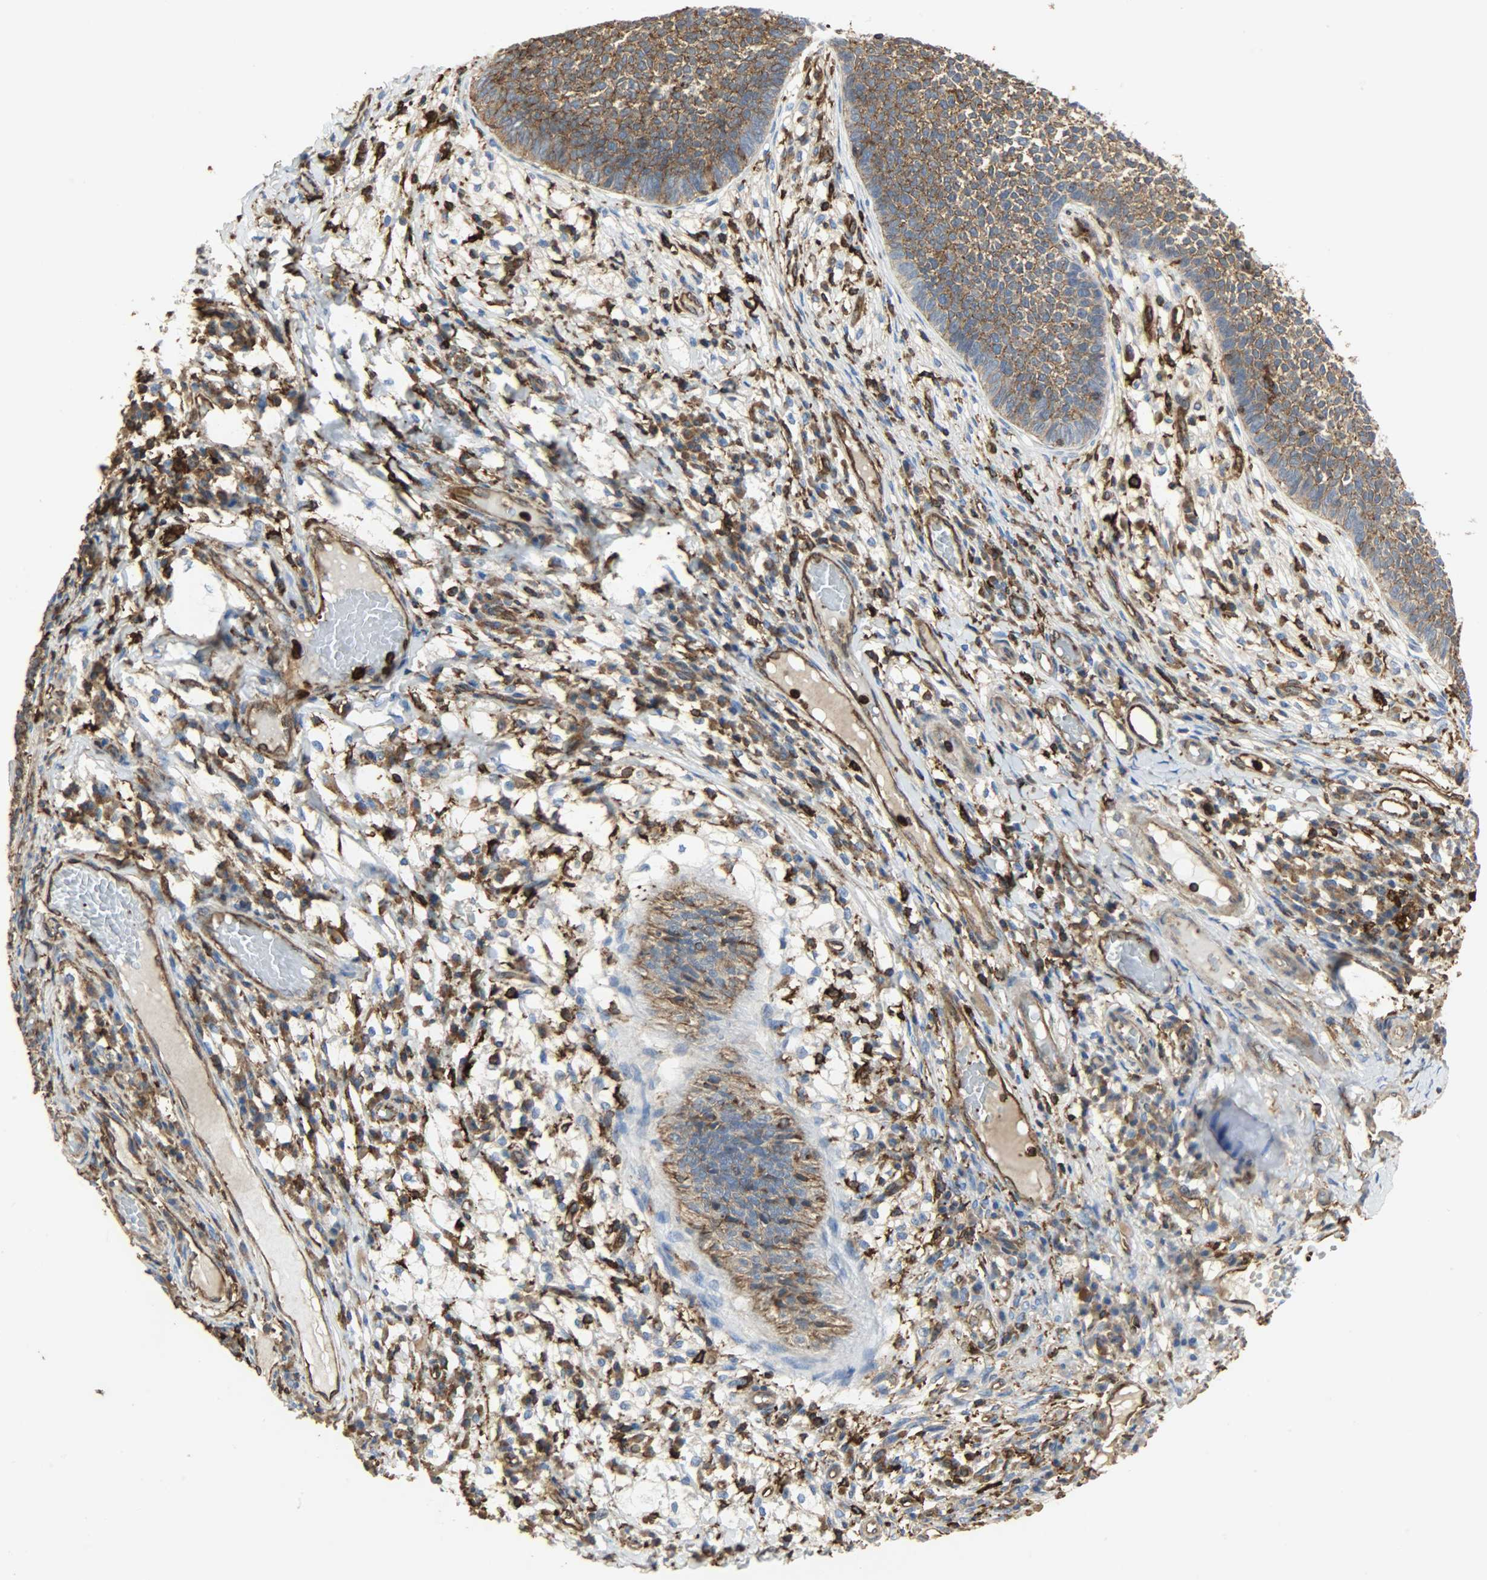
{"staining": {"intensity": "strong", "quantity": ">75%", "location": "cytoplasmic/membranous"}, "tissue": "skin cancer", "cell_type": "Tumor cells", "image_type": "cancer", "snomed": [{"axis": "morphology", "description": "Basal cell carcinoma"}, {"axis": "topography", "description": "Skin"}], "caption": "There is high levels of strong cytoplasmic/membranous expression in tumor cells of basal cell carcinoma (skin), as demonstrated by immunohistochemical staining (brown color).", "gene": "VASP", "patient": {"sex": "female", "age": 84}}